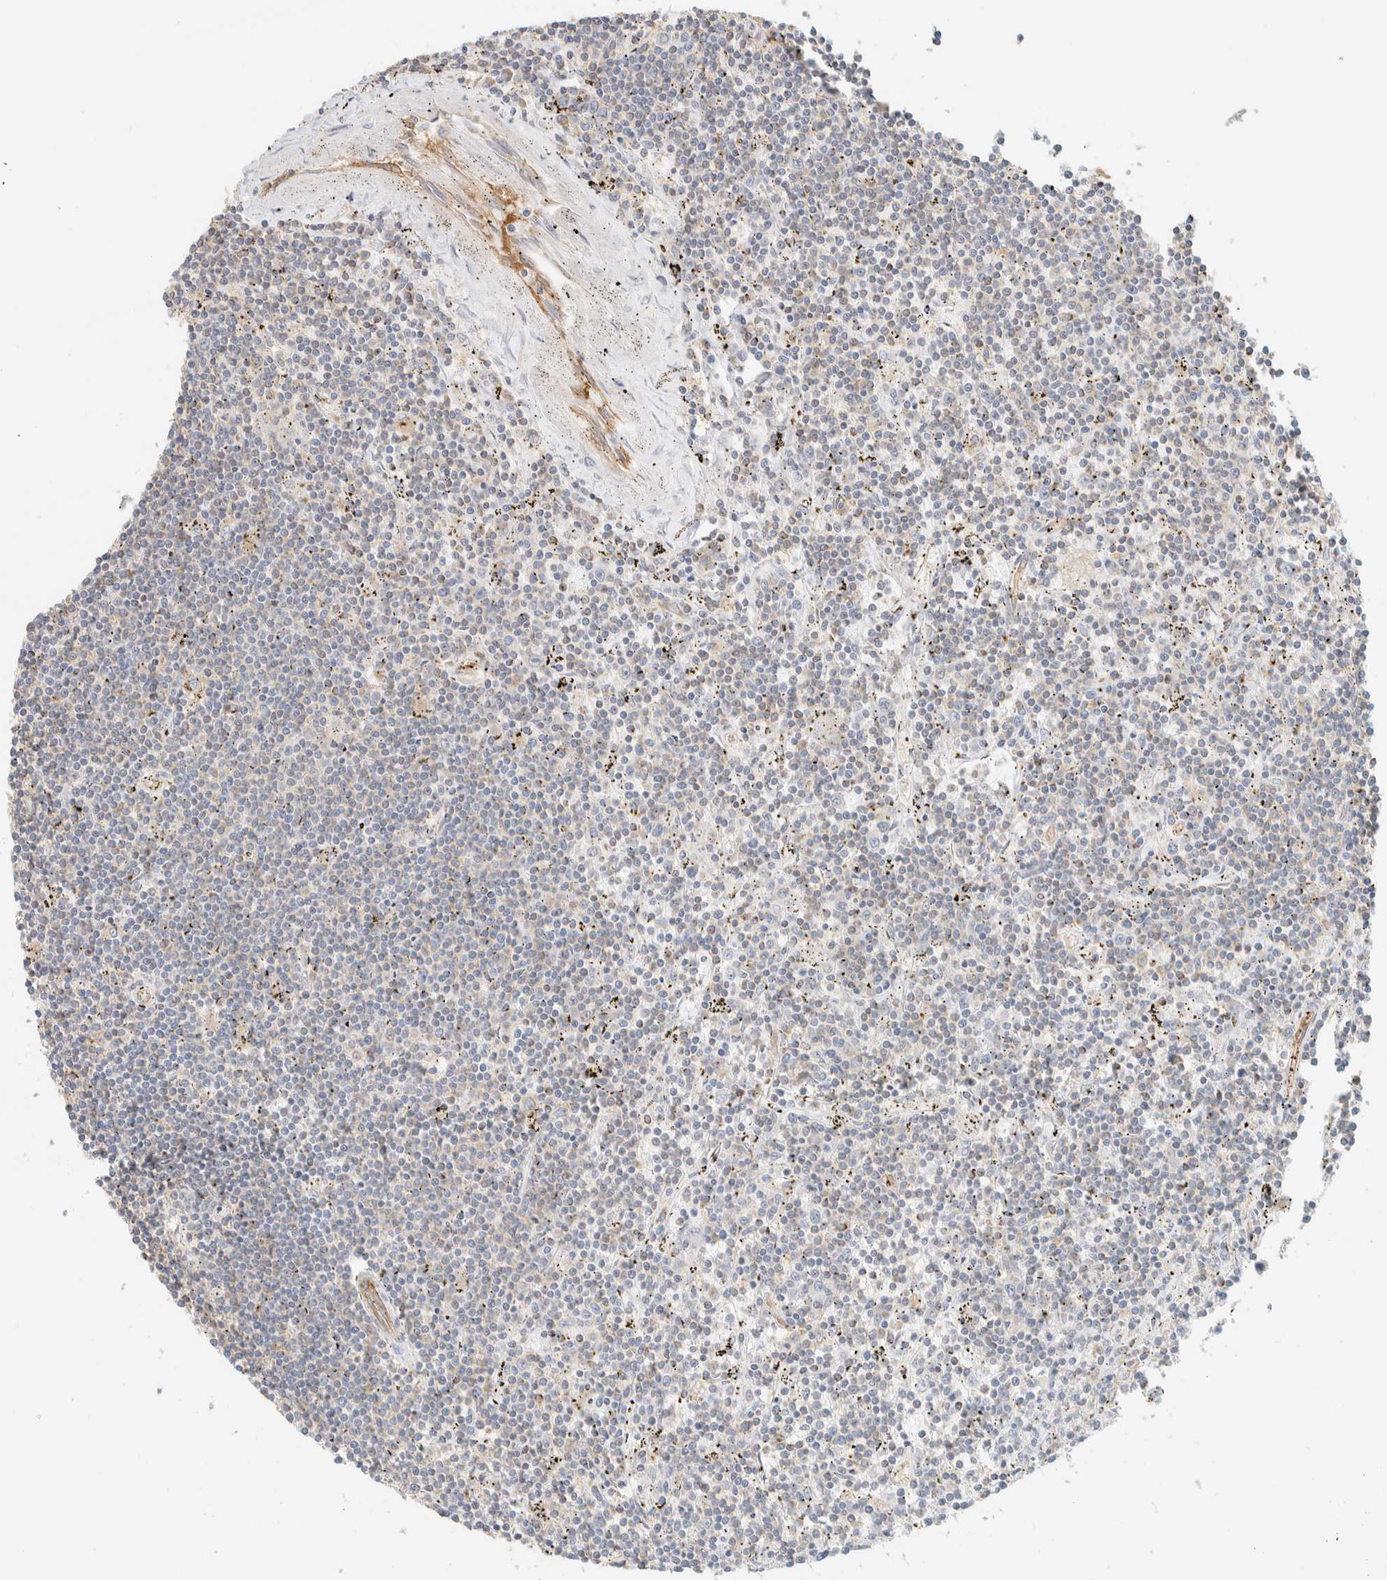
{"staining": {"intensity": "weak", "quantity": "<25%", "location": "cytoplasmic/membranous"}, "tissue": "lymphoma", "cell_type": "Tumor cells", "image_type": "cancer", "snomed": [{"axis": "morphology", "description": "Malignant lymphoma, non-Hodgkin's type, Low grade"}, {"axis": "topography", "description": "Spleen"}], "caption": "A high-resolution photomicrograph shows IHC staining of malignant lymphoma, non-Hodgkin's type (low-grade), which exhibits no significant expression in tumor cells.", "gene": "TBC1D8B", "patient": {"sex": "male", "age": 76}}